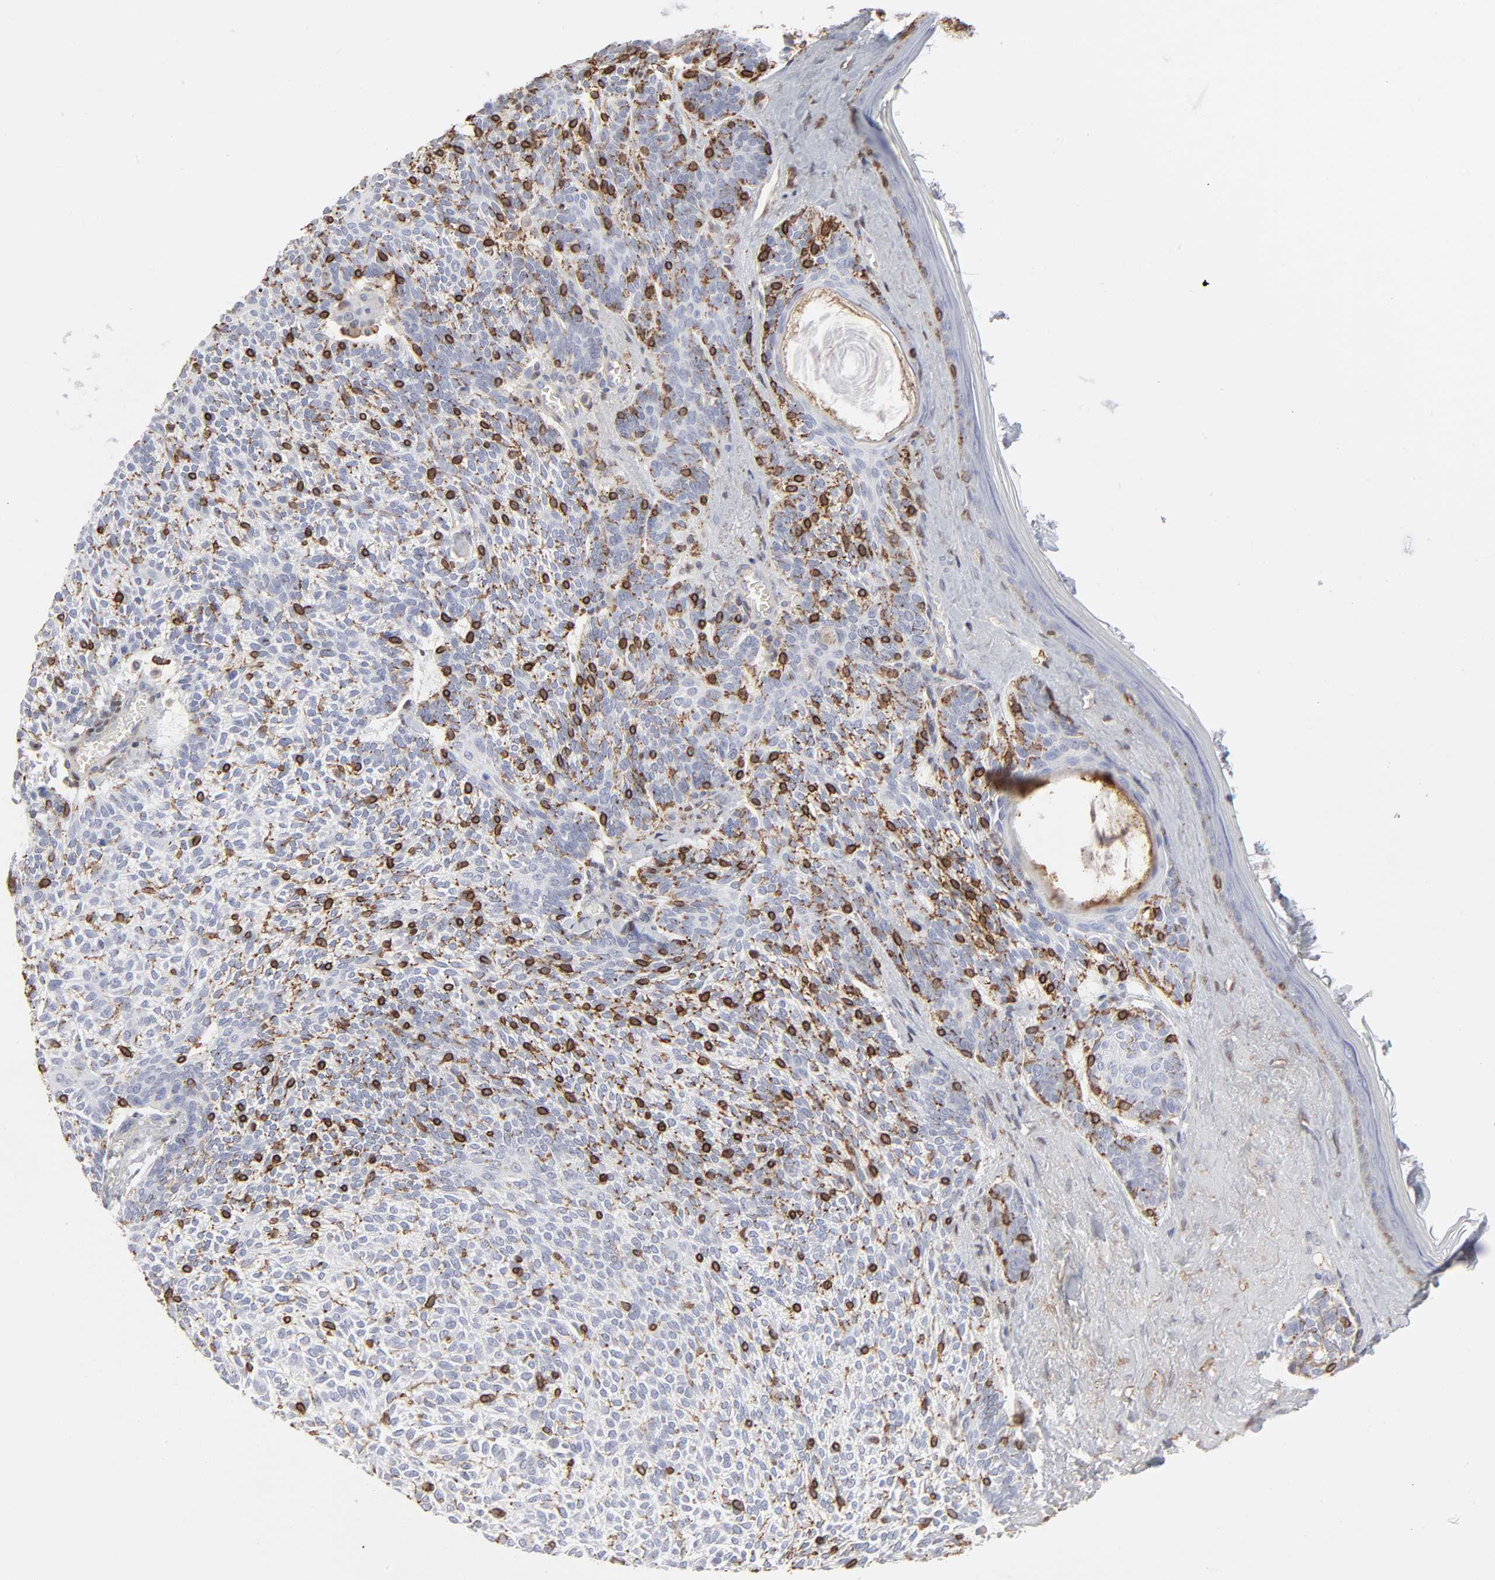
{"staining": {"intensity": "moderate", "quantity": "25%-75%", "location": "cytoplasmic/membranous,nuclear"}, "tissue": "skin cancer", "cell_type": "Tumor cells", "image_type": "cancer", "snomed": [{"axis": "morphology", "description": "Normal tissue, NOS"}, {"axis": "morphology", "description": "Basal cell carcinoma"}, {"axis": "topography", "description": "Skin"}], "caption": "Human basal cell carcinoma (skin) stained with a brown dye displays moderate cytoplasmic/membranous and nuclear positive expression in approximately 25%-75% of tumor cells.", "gene": "ANXA5", "patient": {"sex": "female", "age": 70}}